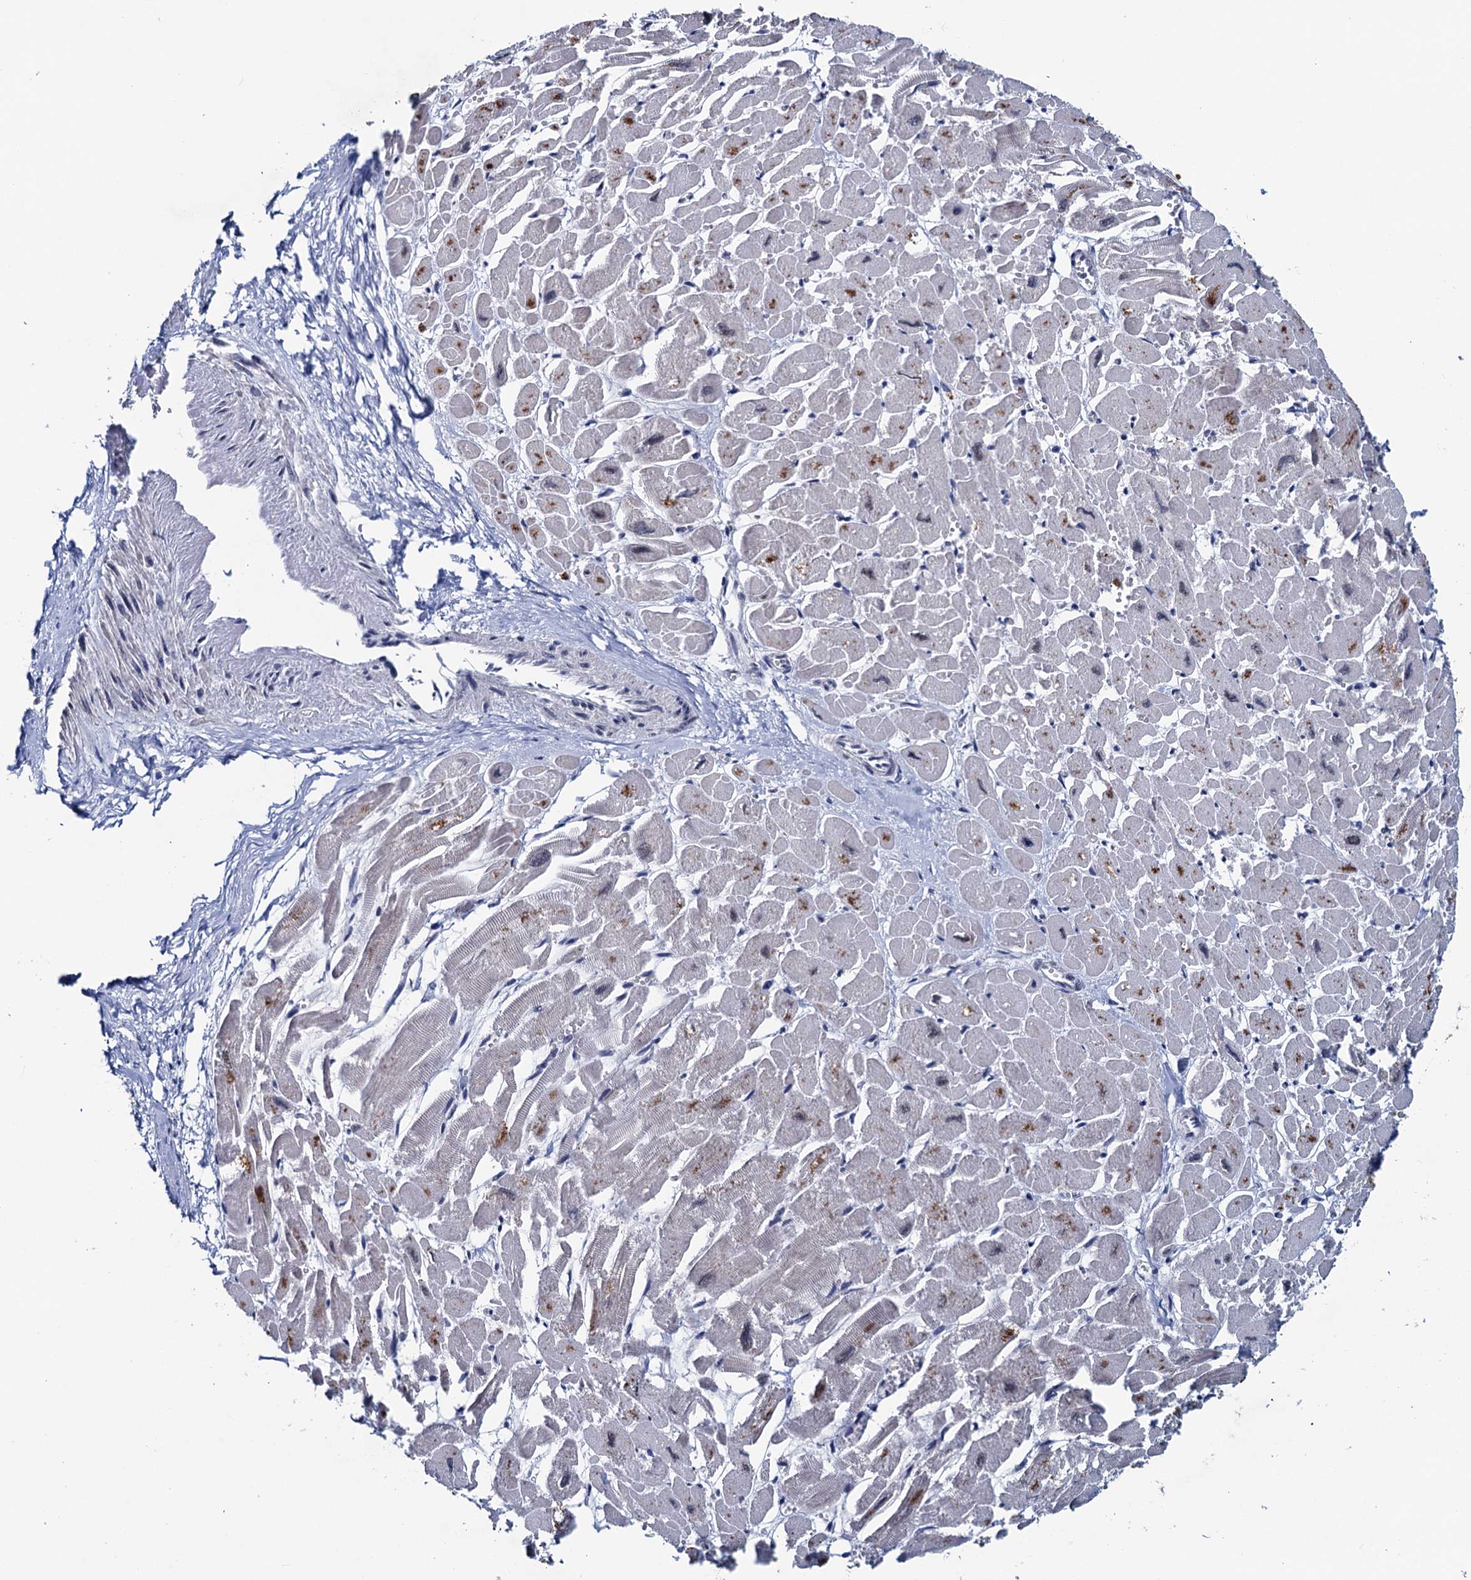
{"staining": {"intensity": "moderate", "quantity": "<25%", "location": "cytoplasmic/membranous,nuclear"}, "tissue": "heart muscle", "cell_type": "Cardiomyocytes", "image_type": "normal", "snomed": [{"axis": "morphology", "description": "Normal tissue, NOS"}, {"axis": "topography", "description": "Heart"}], "caption": "Immunohistochemistry (IHC) image of normal heart muscle: heart muscle stained using immunohistochemistry reveals low levels of moderate protein expression localized specifically in the cytoplasmic/membranous,nuclear of cardiomyocytes, appearing as a cytoplasmic/membranous,nuclear brown color.", "gene": "FNBP4", "patient": {"sex": "male", "age": 54}}